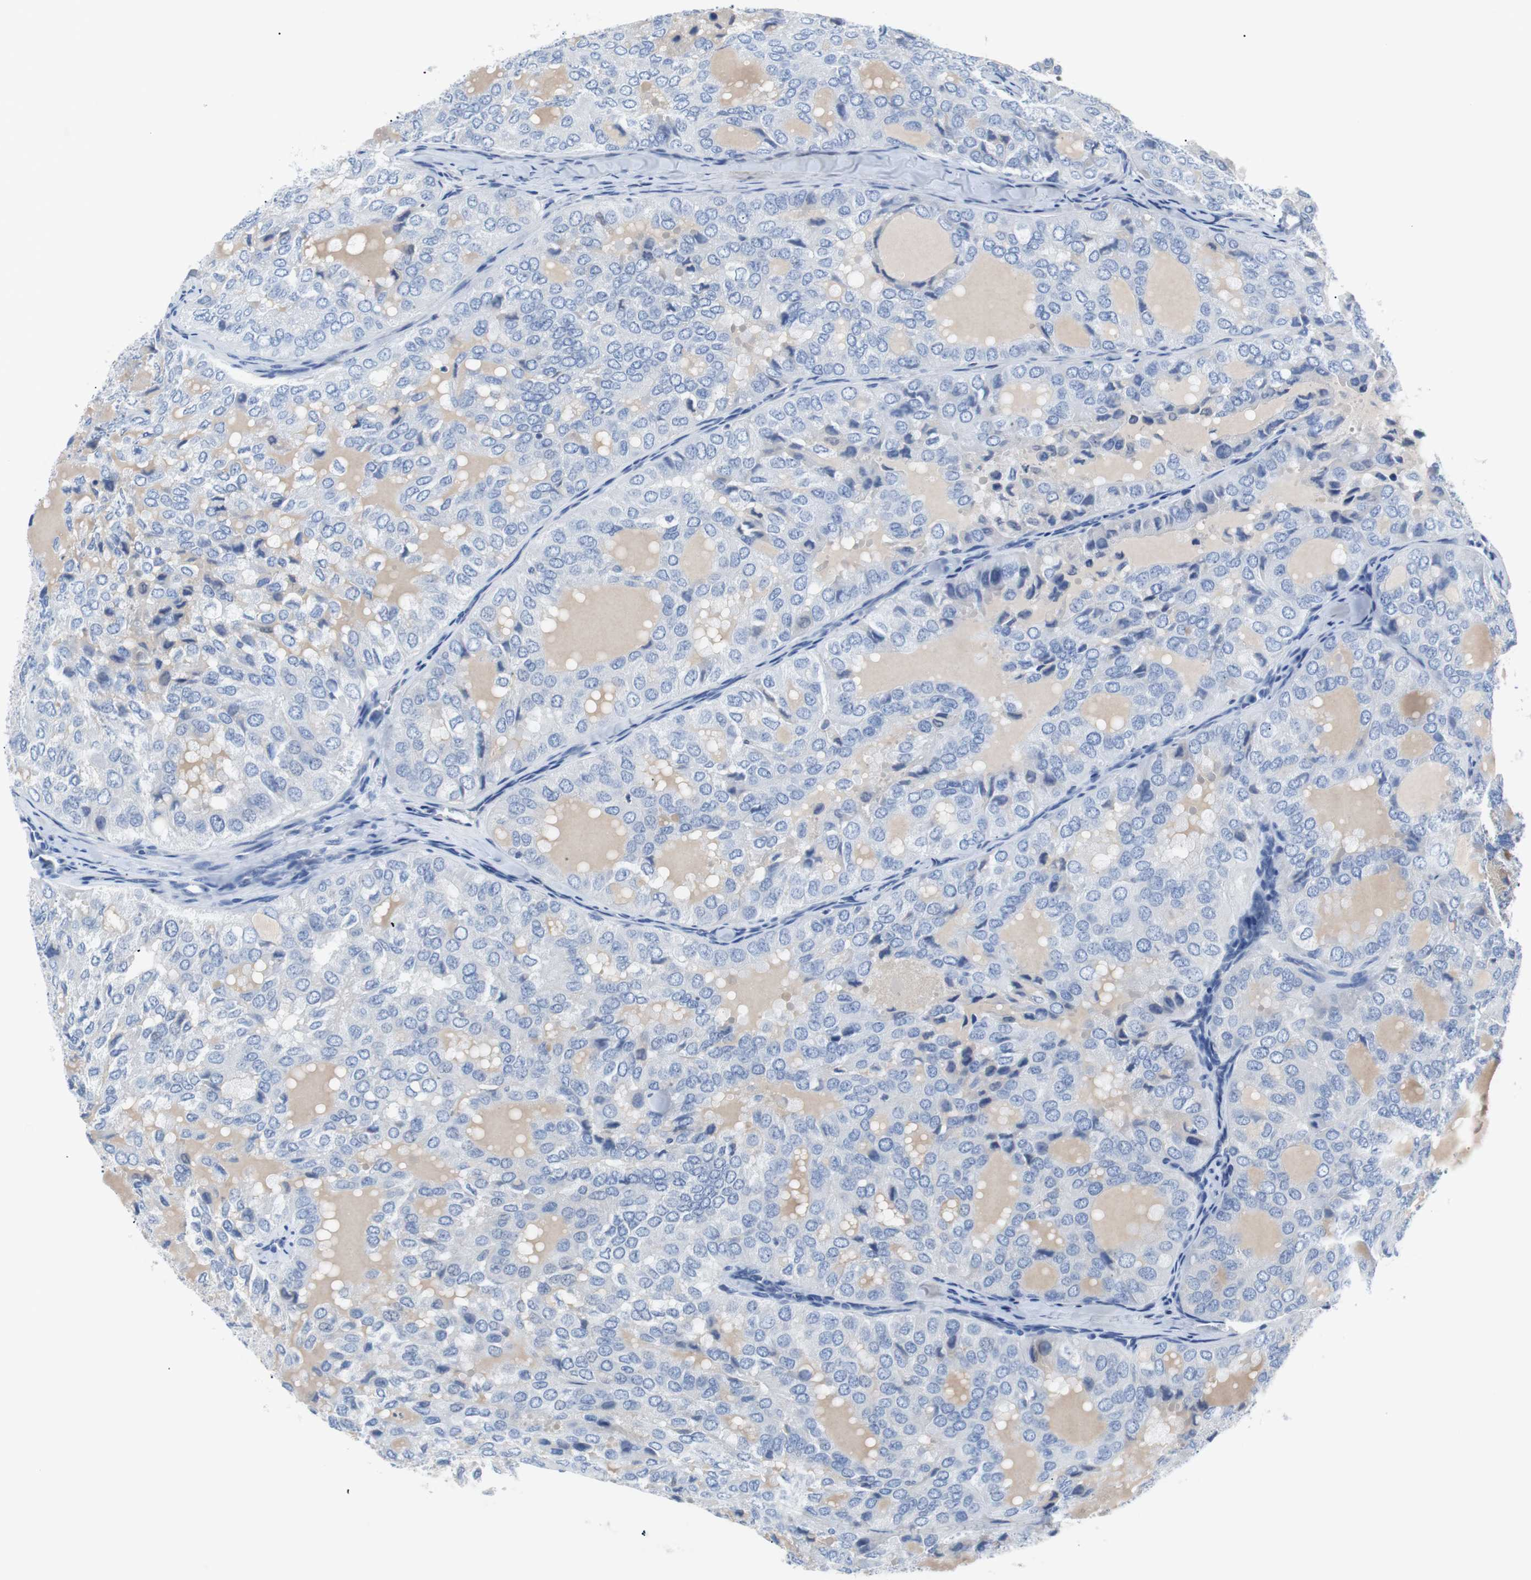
{"staining": {"intensity": "negative", "quantity": "none", "location": "none"}, "tissue": "thyroid cancer", "cell_type": "Tumor cells", "image_type": "cancer", "snomed": [{"axis": "morphology", "description": "Follicular adenoma carcinoma, NOS"}, {"axis": "topography", "description": "Thyroid gland"}], "caption": "Human thyroid follicular adenoma carcinoma stained for a protein using immunohistochemistry displays no staining in tumor cells.", "gene": "EEF2K", "patient": {"sex": "male", "age": 75}}